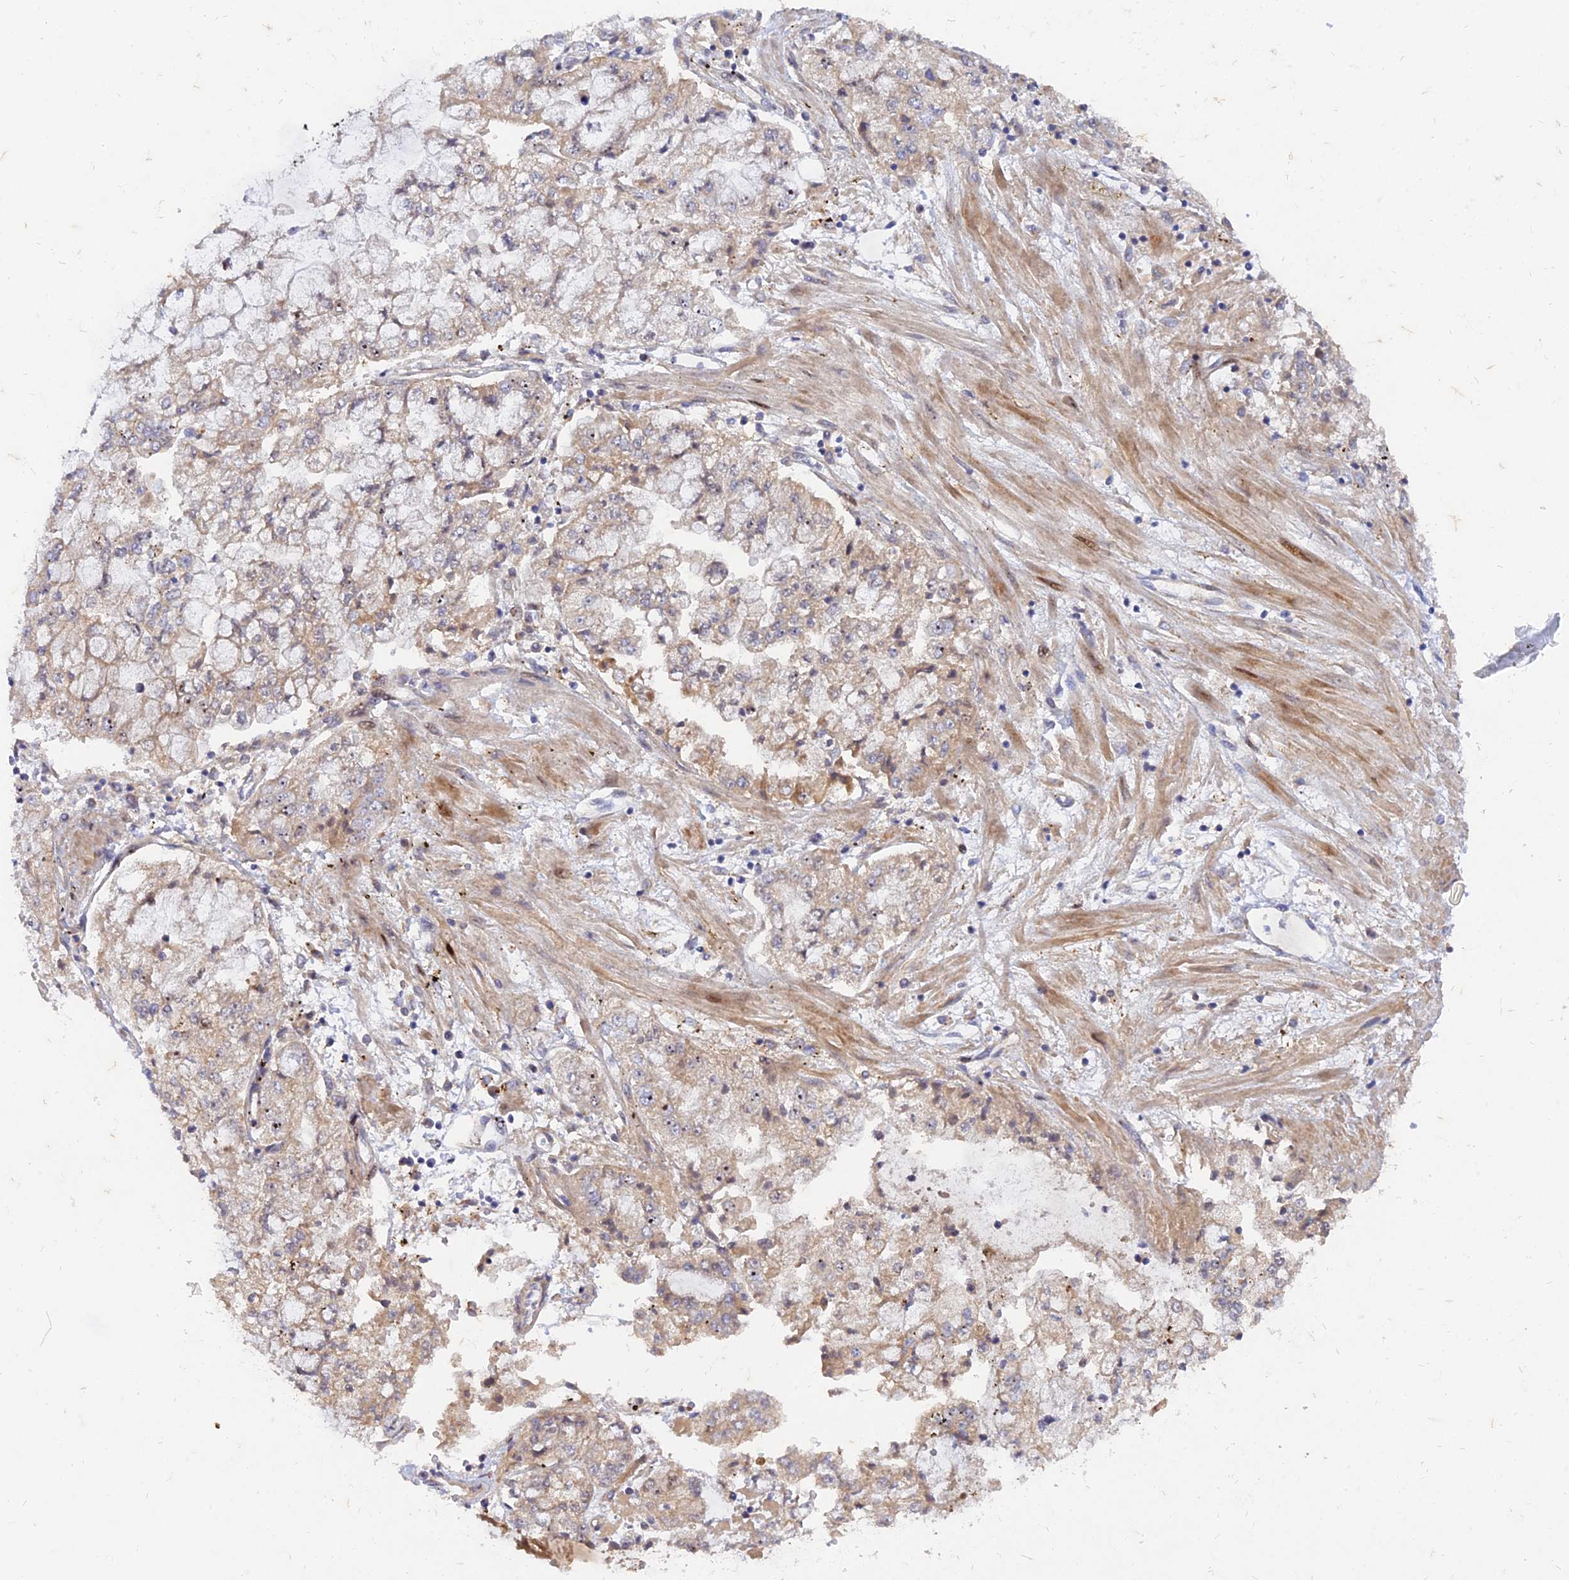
{"staining": {"intensity": "weak", "quantity": "<25%", "location": "cytoplasmic/membranous"}, "tissue": "stomach cancer", "cell_type": "Tumor cells", "image_type": "cancer", "snomed": [{"axis": "morphology", "description": "Adenocarcinoma, NOS"}, {"axis": "topography", "description": "Stomach"}], "caption": "Immunohistochemistry of human stomach cancer (adenocarcinoma) shows no expression in tumor cells.", "gene": "MROH1", "patient": {"sex": "male", "age": 76}}